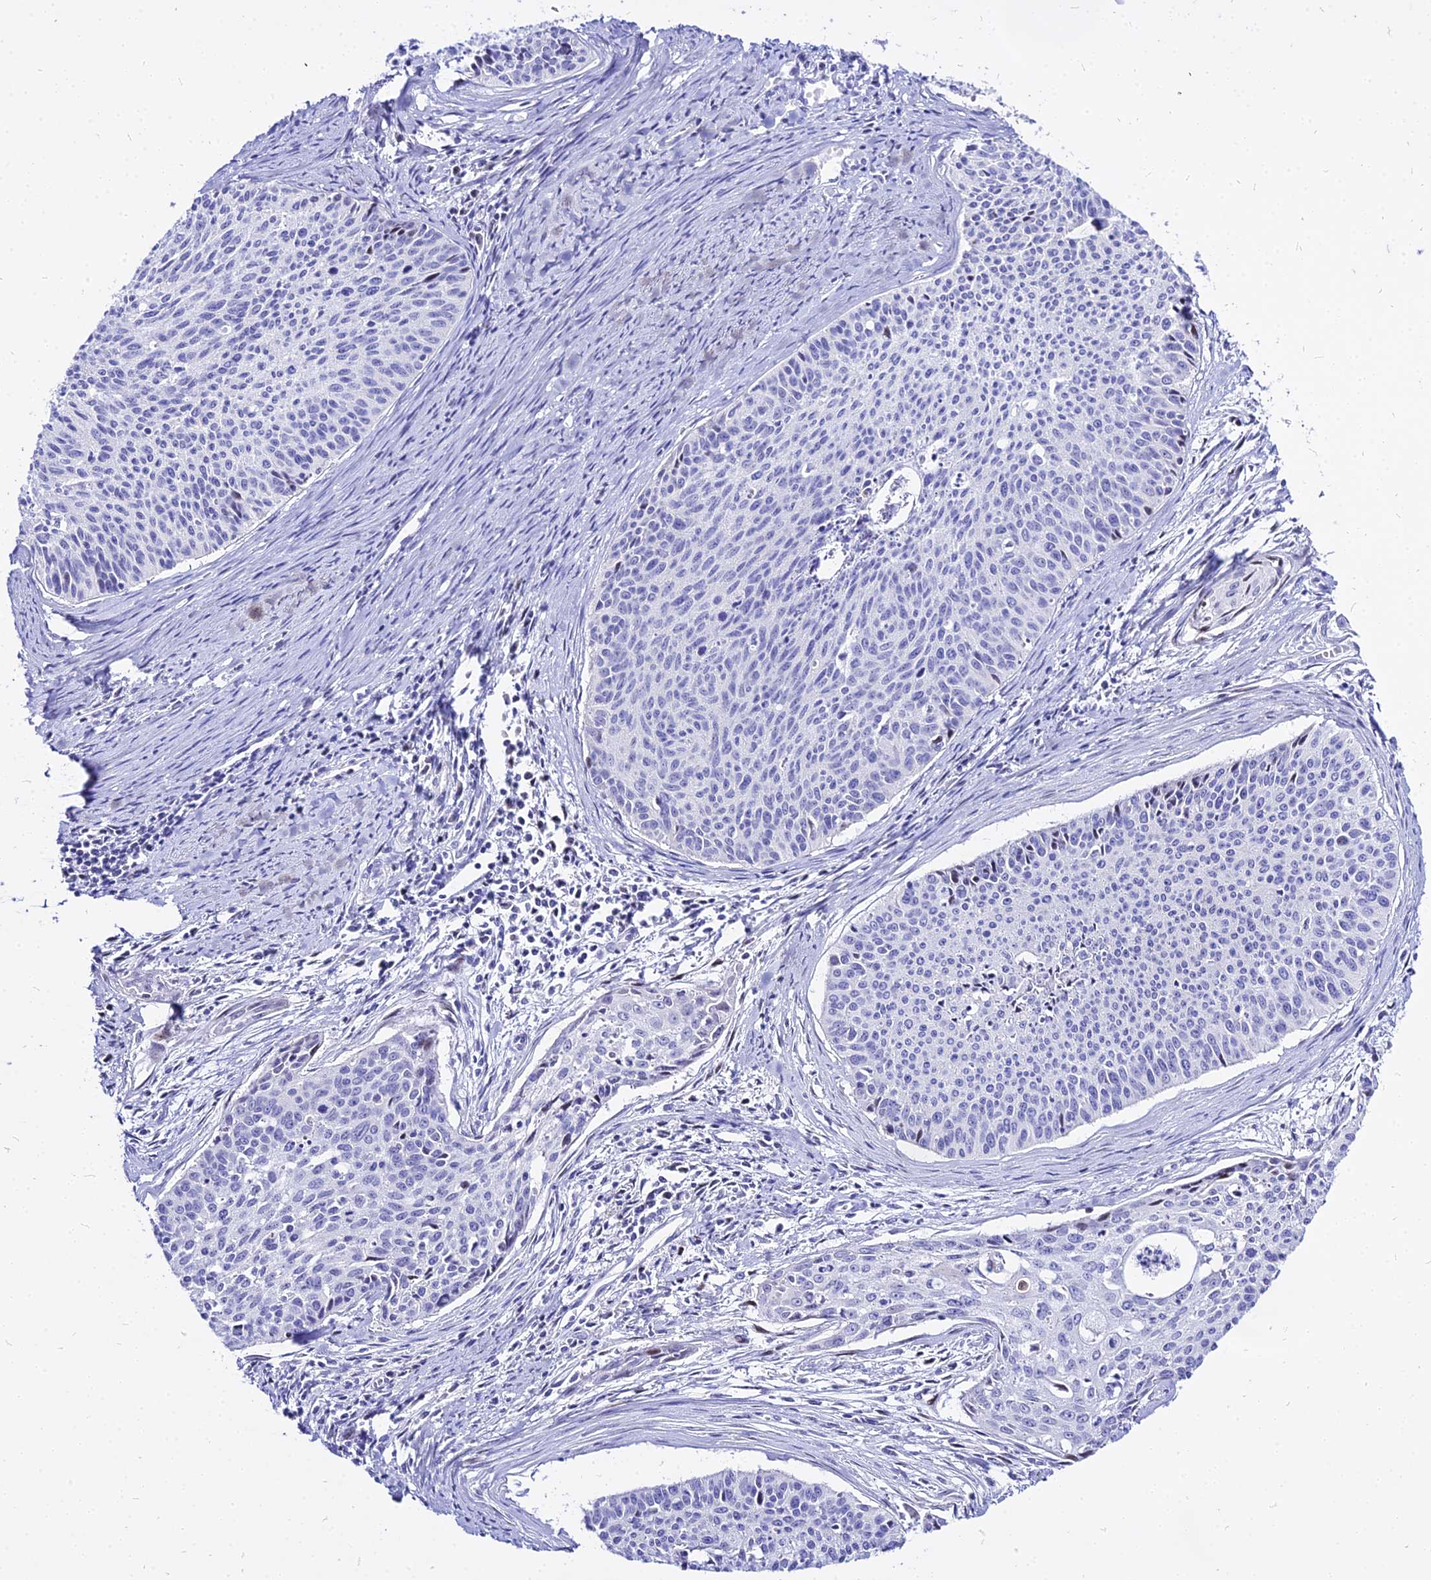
{"staining": {"intensity": "negative", "quantity": "none", "location": "none"}, "tissue": "cervical cancer", "cell_type": "Tumor cells", "image_type": "cancer", "snomed": [{"axis": "morphology", "description": "Squamous cell carcinoma, NOS"}, {"axis": "topography", "description": "Cervix"}], "caption": "High power microscopy histopathology image of an IHC image of cervical cancer, revealing no significant positivity in tumor cells.", "gene": "CARD18", "patient": {"sex": "female", "age": 55}}